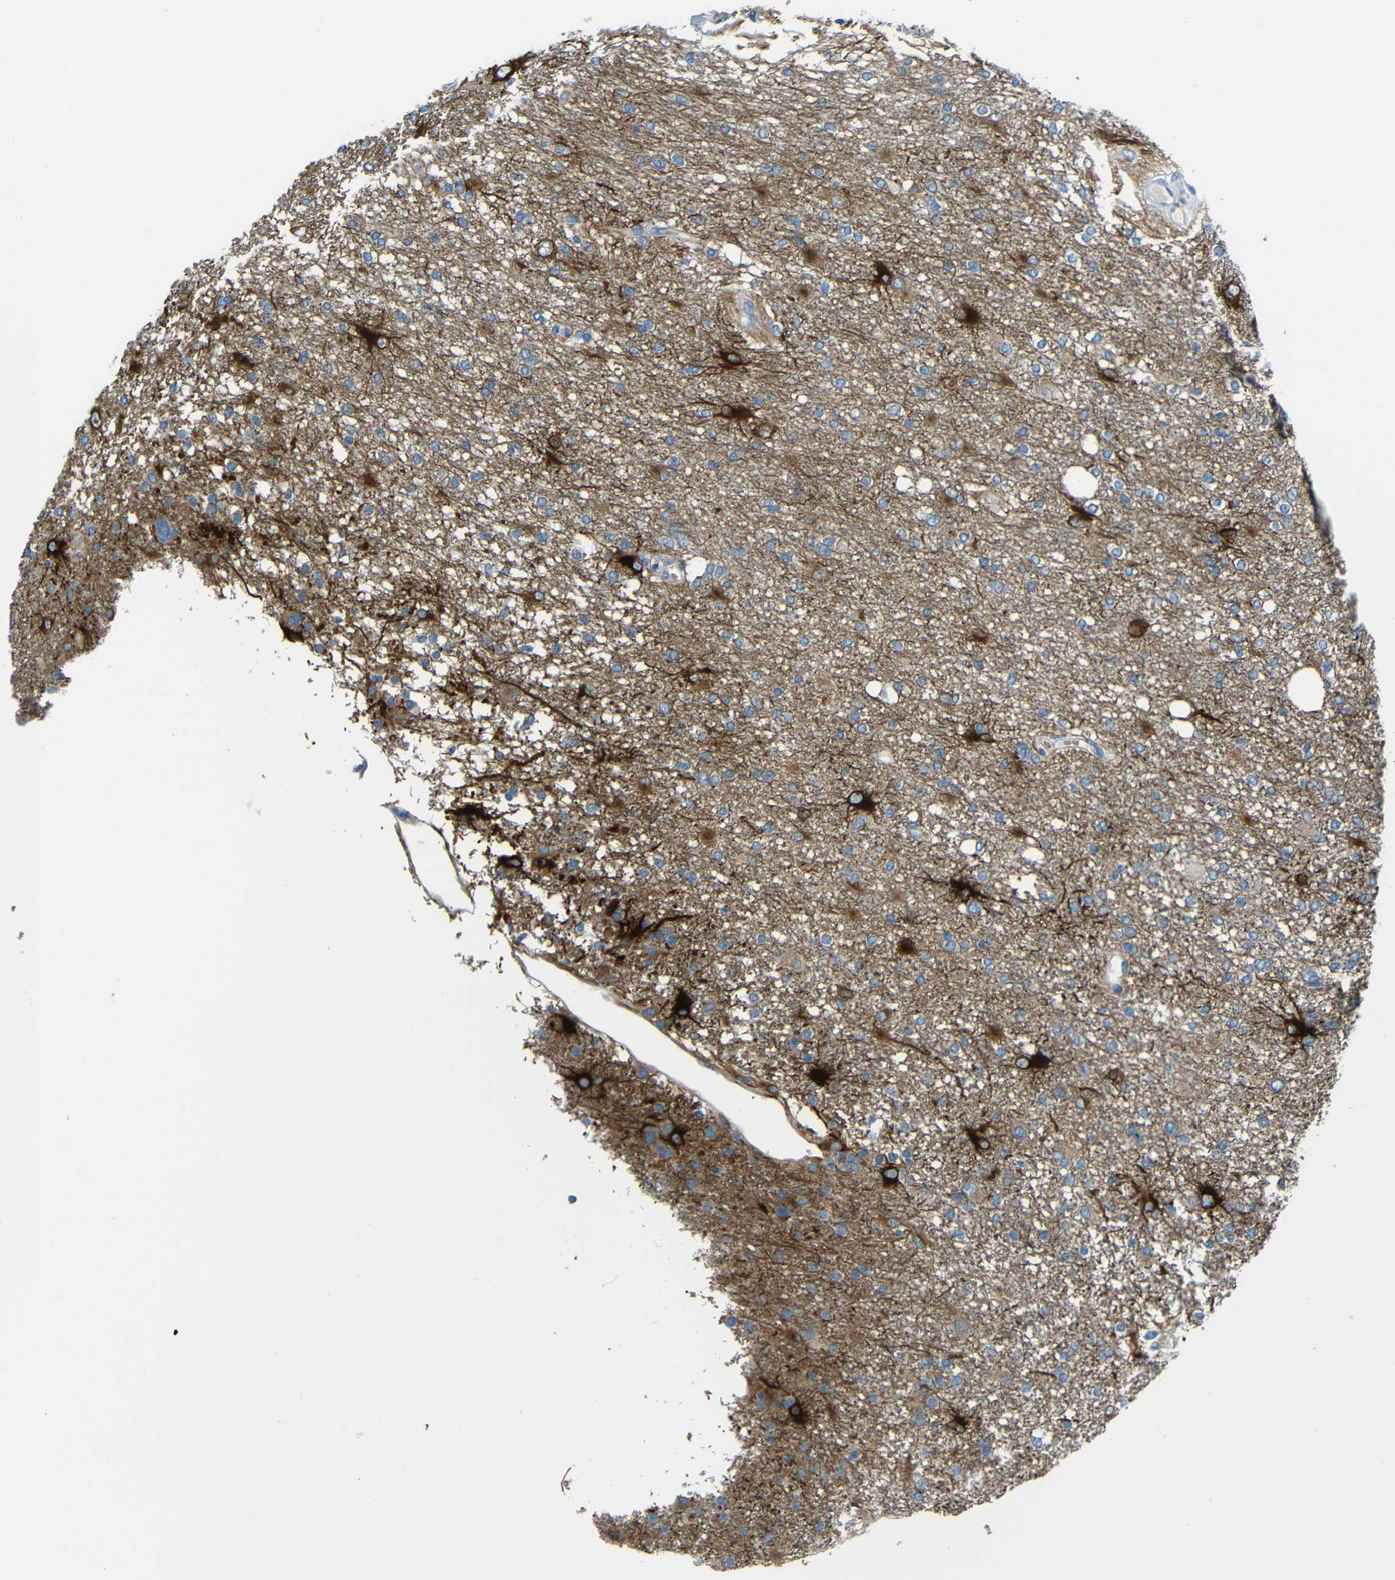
{"staining": {"intensity": "strong", "quantity": "25%-75%", "location": "cytoplasmic/membranous"}, "tissue": "glioma", "cell_type": "Tumor cells", "image_type": "cancer", "snomed": [{"axis": "morphology", "description": "Glioma, malignant, High grade"}, {"axis": "topography", "description": "Brain"}], "caption": "Malignant glioma (high-grade) was stained to show a protein in brown. There is high levels of strong cytoplasmic/membranous staining in about 25%-75% of tumor cells.", "gene": "DCLK1", "patient": {"sex": "female", "age": 59}}